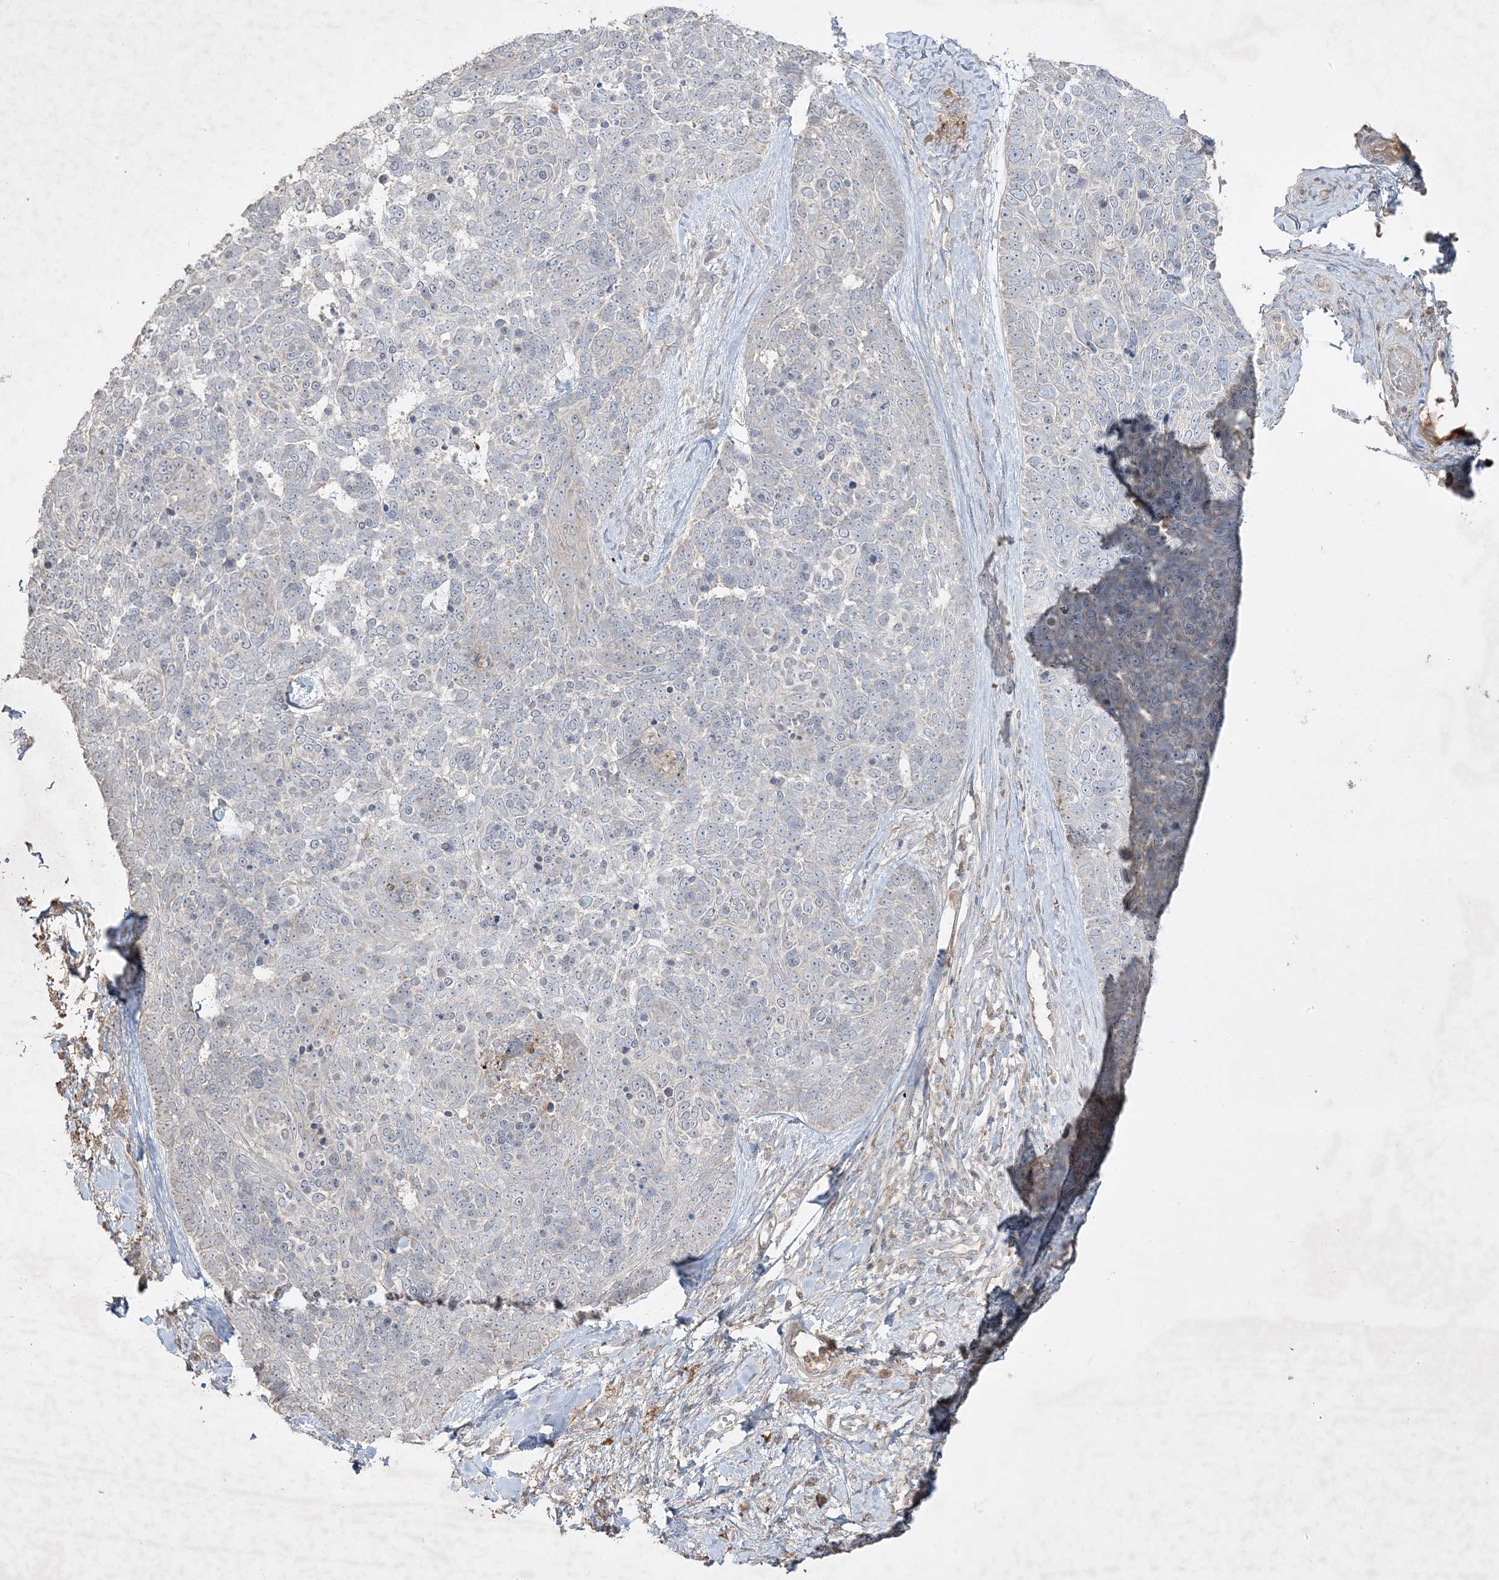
{"staining": {"intensity": "negative", "quantity": "none", "location": "none"}, "tissue": "skin cancer", "cell_type": "Tumor cells", "image_type": "cancer", "snomed": [{"axis": "morphology", "description": "Basal cell carcinoma"}, {"axis": "topography", "description": "Skin"}], "caption": "Tumor cells are negative for protein expression in human skin basal cell carcinoma.", "gene": "RGL4", "patient": {"sex": "female", "age": 81}}